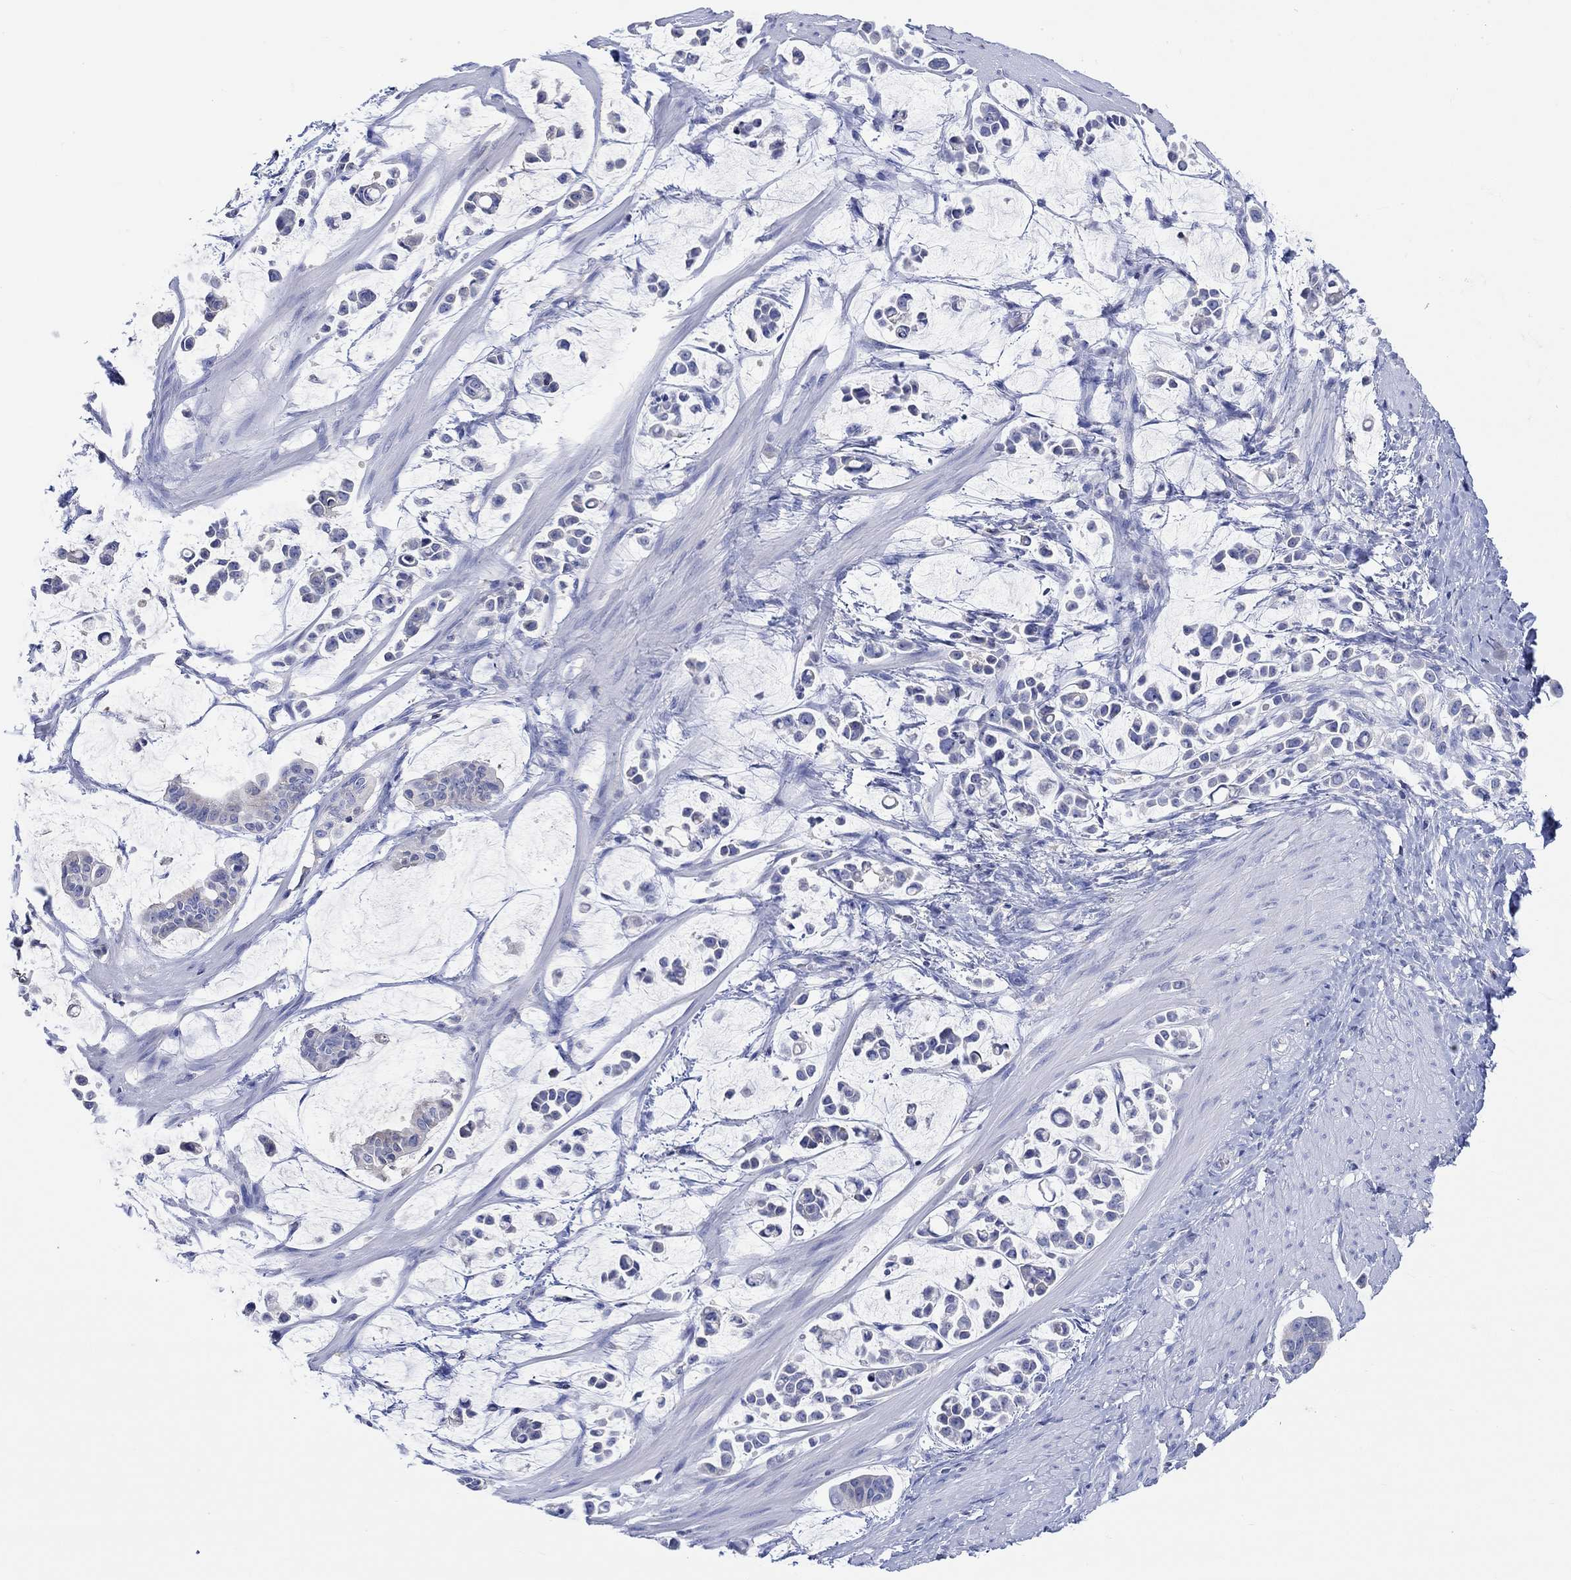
{"staining": {"intensity": "negative", "quantity": "none", "location": "none"}, "tissue": "stomach cancer", "cell_type": "Tumor cells", "image_type": "cancer", "snomed": [{"axis": "morphology", "description": "Adenocarcinoma, NOS"}, {"axis": "topography", "description": "Stomach"}], "caption": "Immunohistochemical staining of human stomach cancer (adenocarcinoma) displays no significant expression in tumor cells.", "gene": "GCM1", "patient": {"sex": "male", "age": 82}}